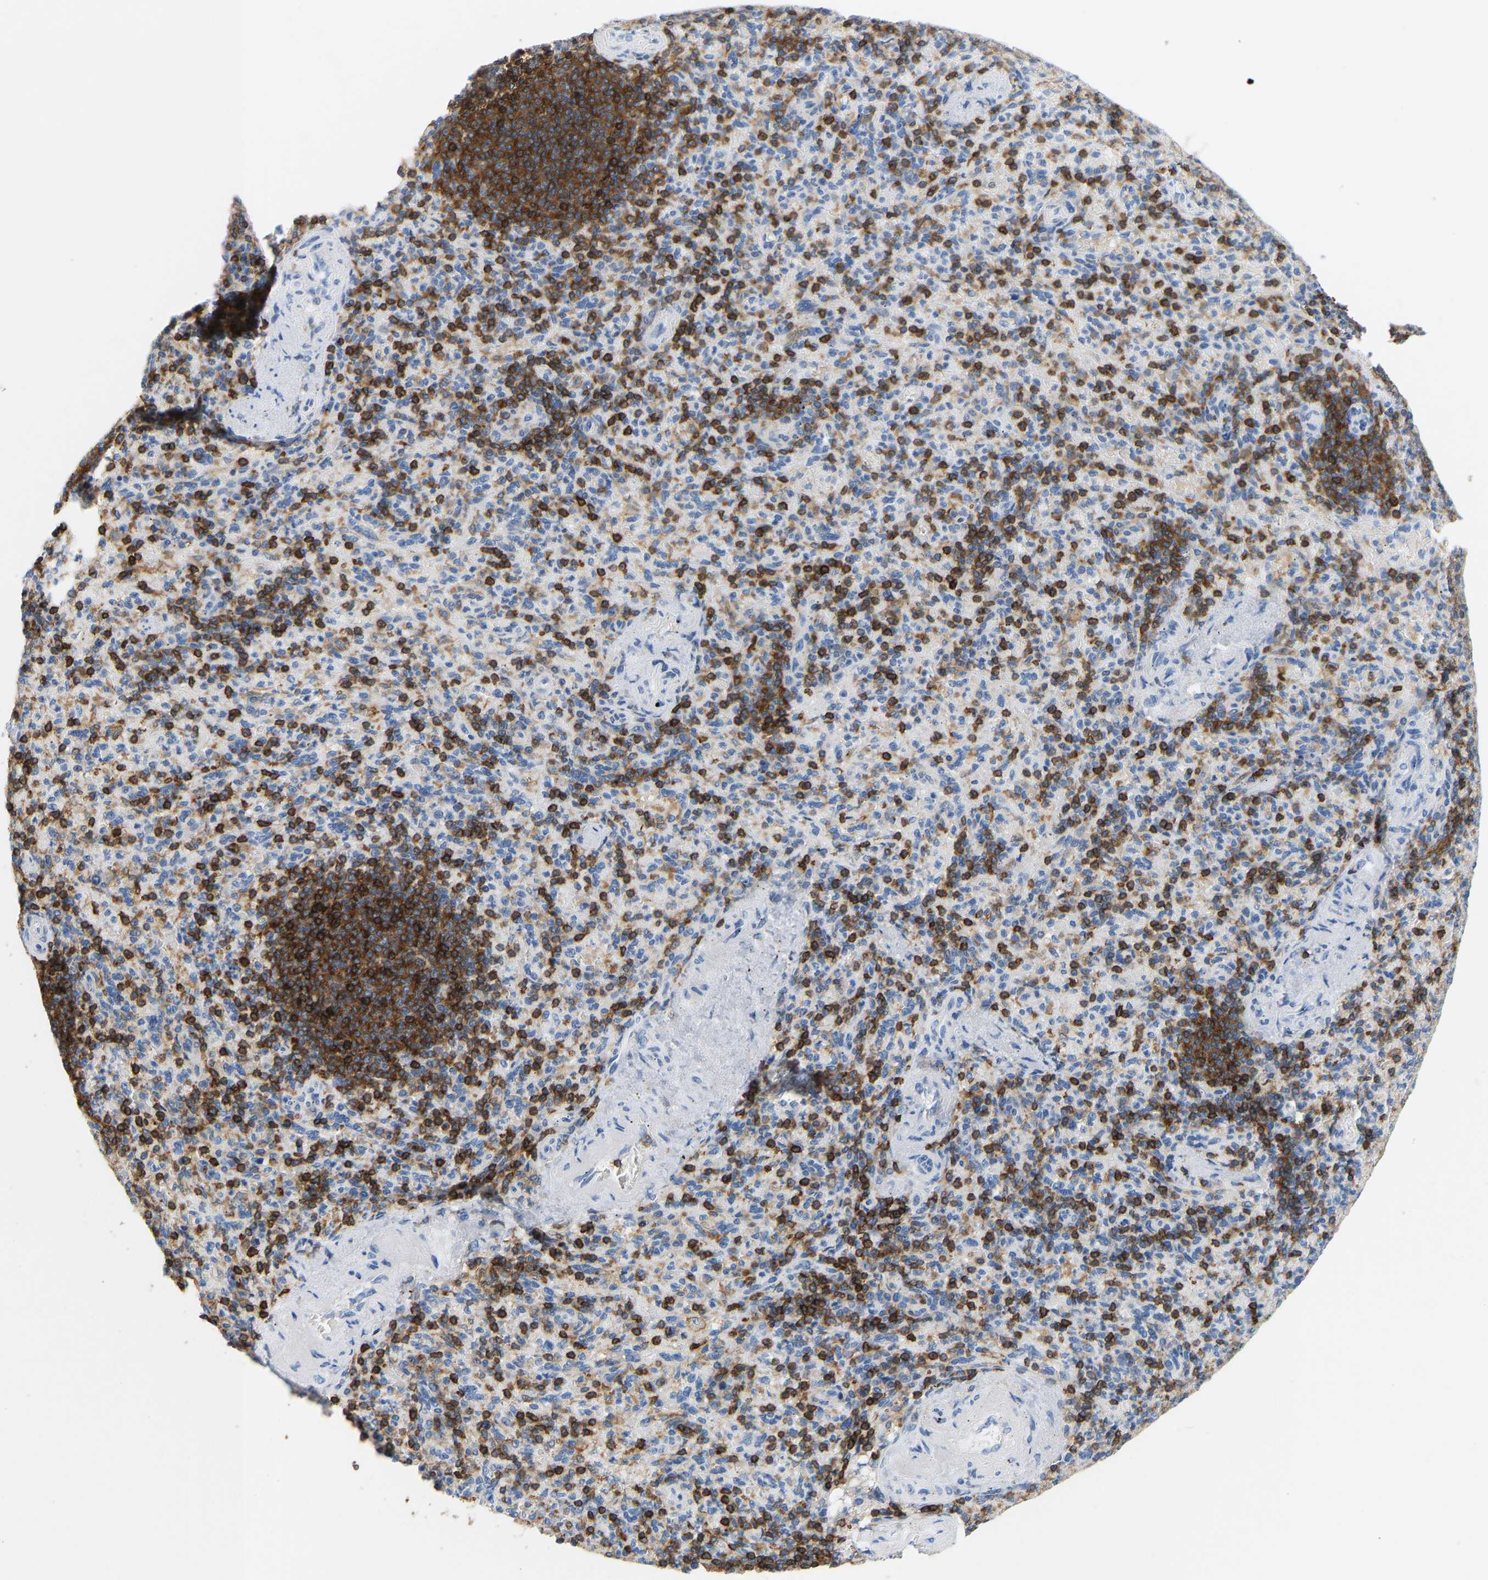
{"staining": {"intensity": "strong", "quantity": "25%-75%", "location": "cytoplasmic/membranous"}, "tissue": "spleen", "cell_type": "Cells in red pulp", "image_type": "normal", "snomed": [{"axis": "morphology", "description": "Normal tissue, NOS"}, {"axis": "topography", "description": "Spleen"}], "caption": "DAB (3,3'-diaminobenzidine) immunohistochemical staining of benign spleen shows strong cytoplasmic/membranous protein staining in about 25%-75% of cells in red pulp.", "gene": "EVL", "patient": {"sex": "female", "age": 74}}